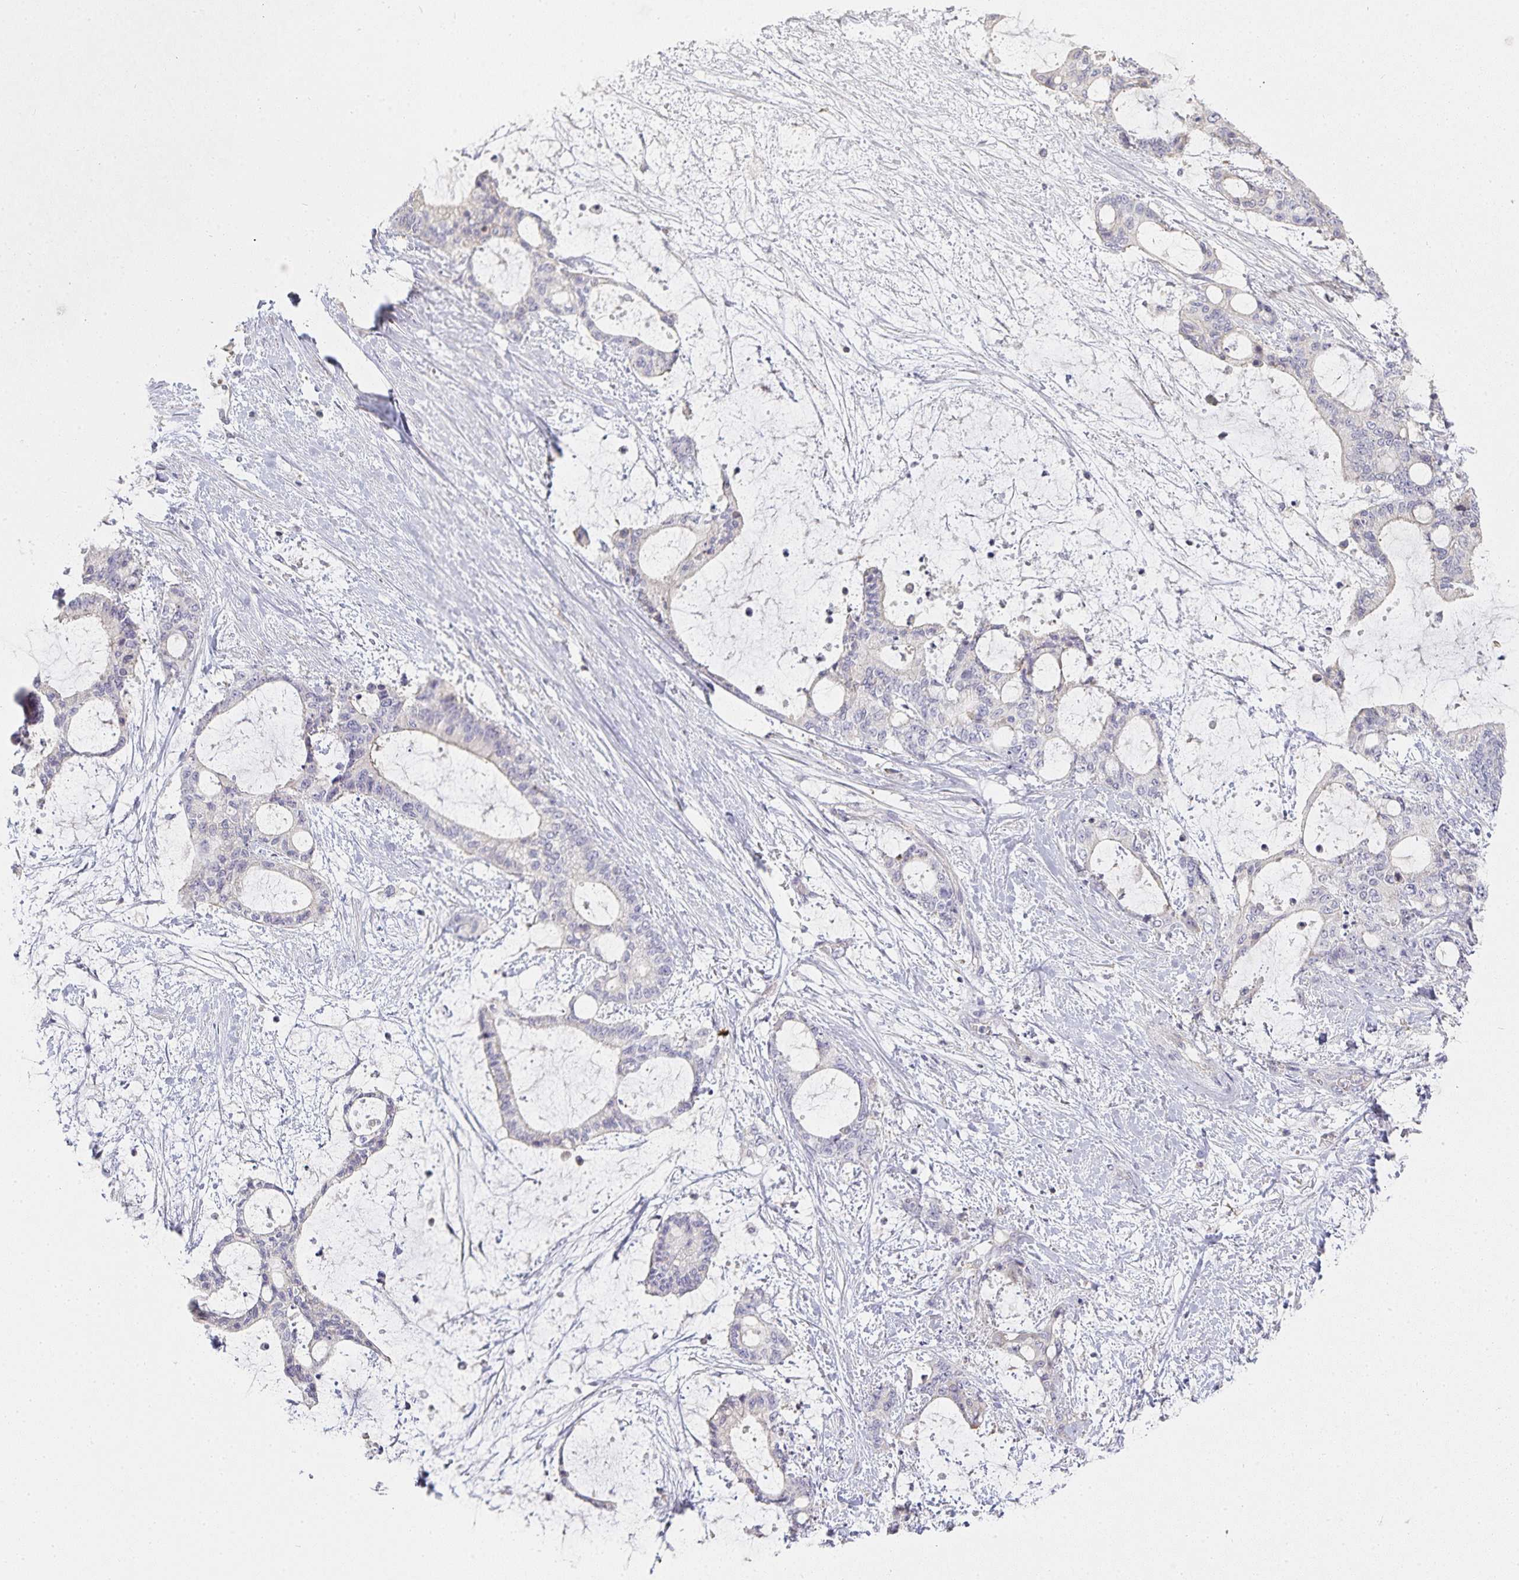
{"staining": {"intensity": "weak", "quantity": "<25%", "location": "cytoplasmic/membranous"}, "tissue": "liver cancer", "cell_type": "Tumor cells", "image_type": "cancer", "snomed": [{"axis": "morphology", "description": "Normal tissue, NOS"}, {"axis": "morphology", "description": "Cholangiocarcinoma"}, {"axis": "topography", "description": "Liver"}, {"axis": "topography", "description": "Peripheral nerve tissue"}], "caption": "DAB immunohistochemical staining of cholangiocarcinoma (liver) demonstrates no significant positivity in tumor cells.", "gene": "GATA3", "patient": {"sex": "female", "age": 73}}